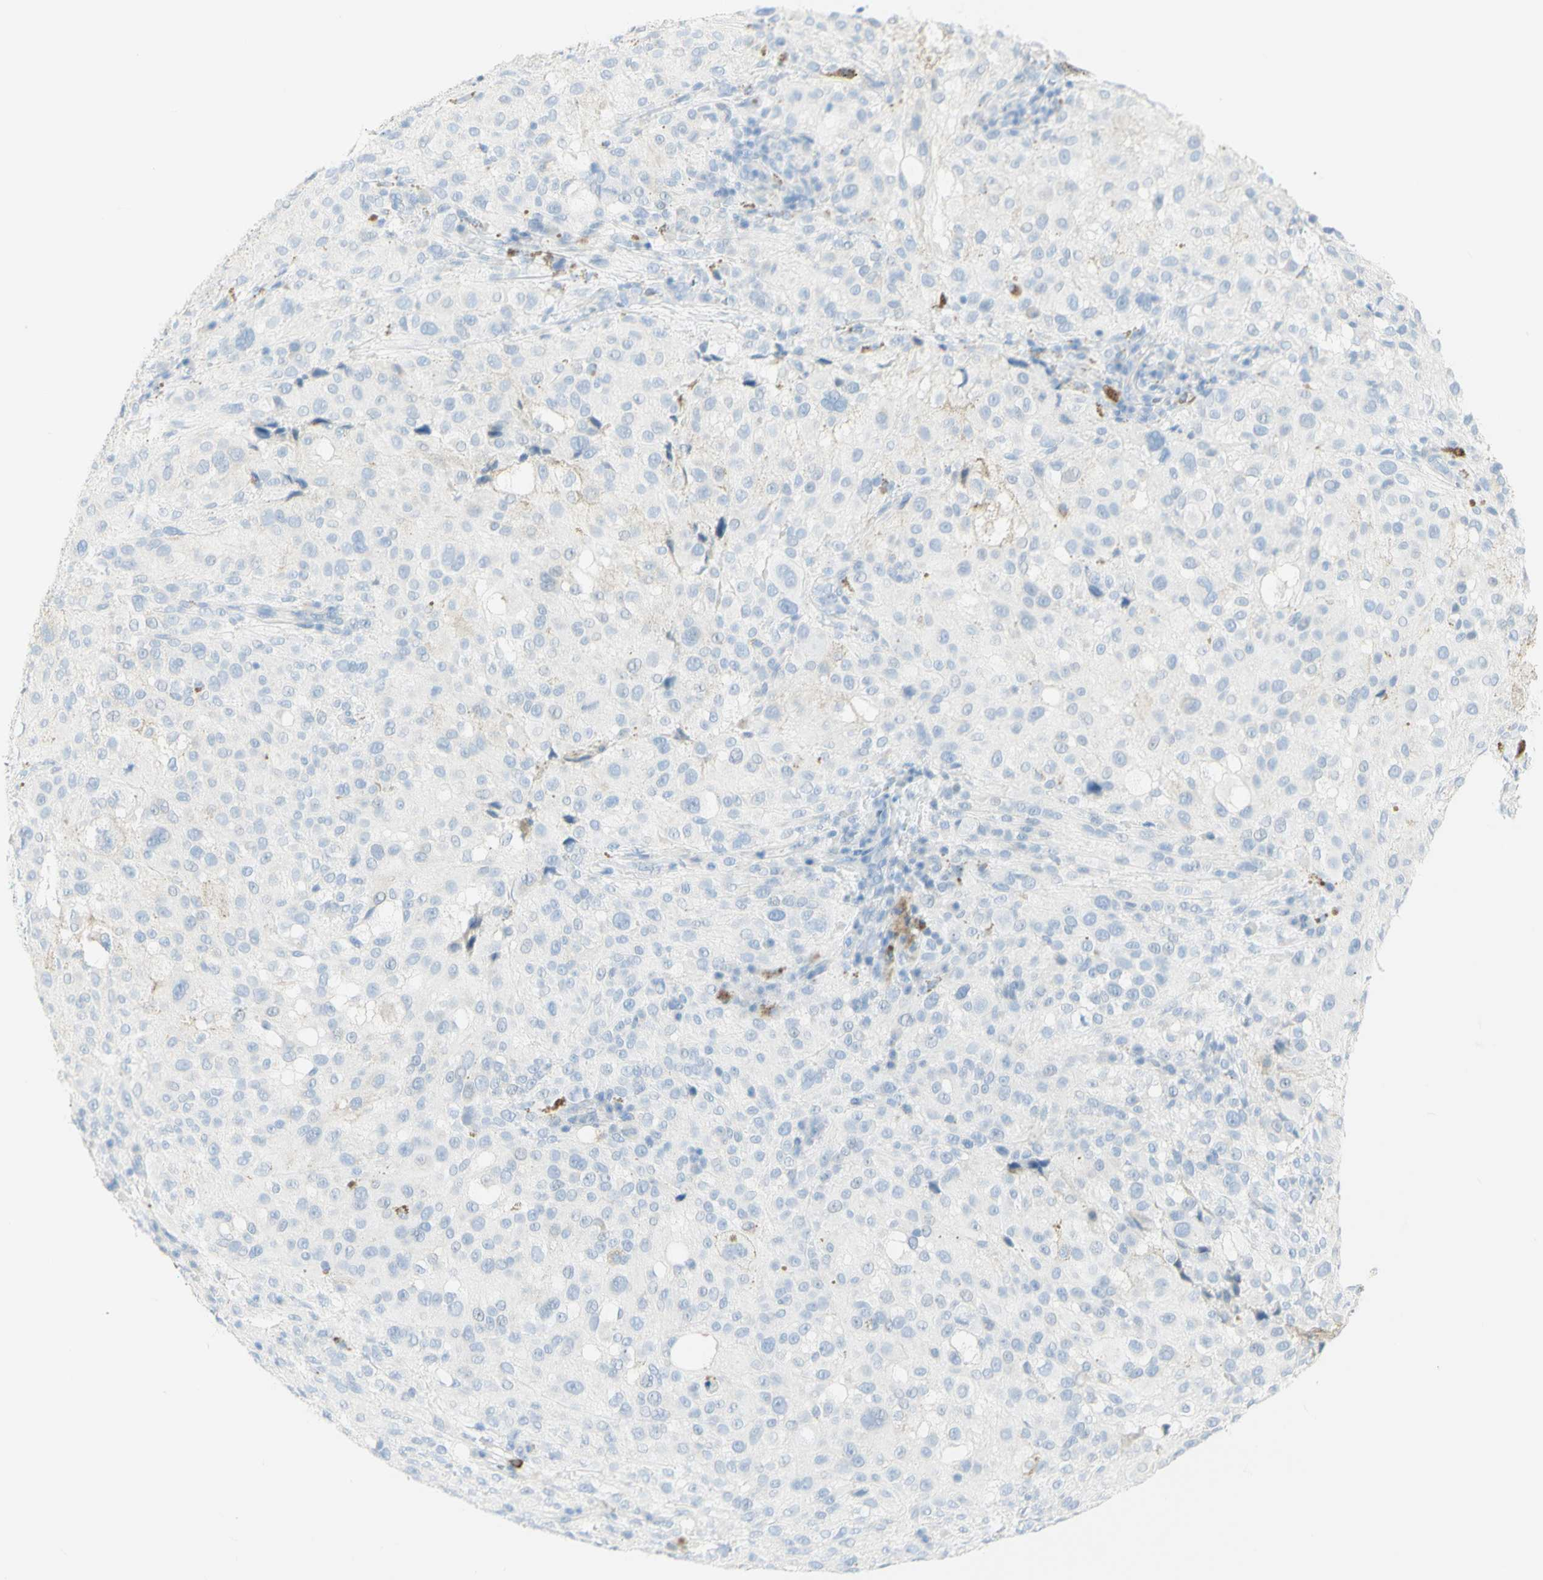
{"staining": {"intensity": "negative", "quantity": "none", "location": "none"}, "tissue": "melanoma", "cell_type": "Tumor cells", "image_type": "cancer", "snomed": [{"axis": "morphology", "description": "Necrosis, NOS"}, {"axis": "morphology", "description": "Malignant melanoma, NOS"}, {"axis": "topography", "description": "Skin"}], "caption": "Micrograph shows no protein positivity in tumor cells of melanoma tissue.", "gene": "LETM1", "patient": {"sex": "female", "age": 87}}